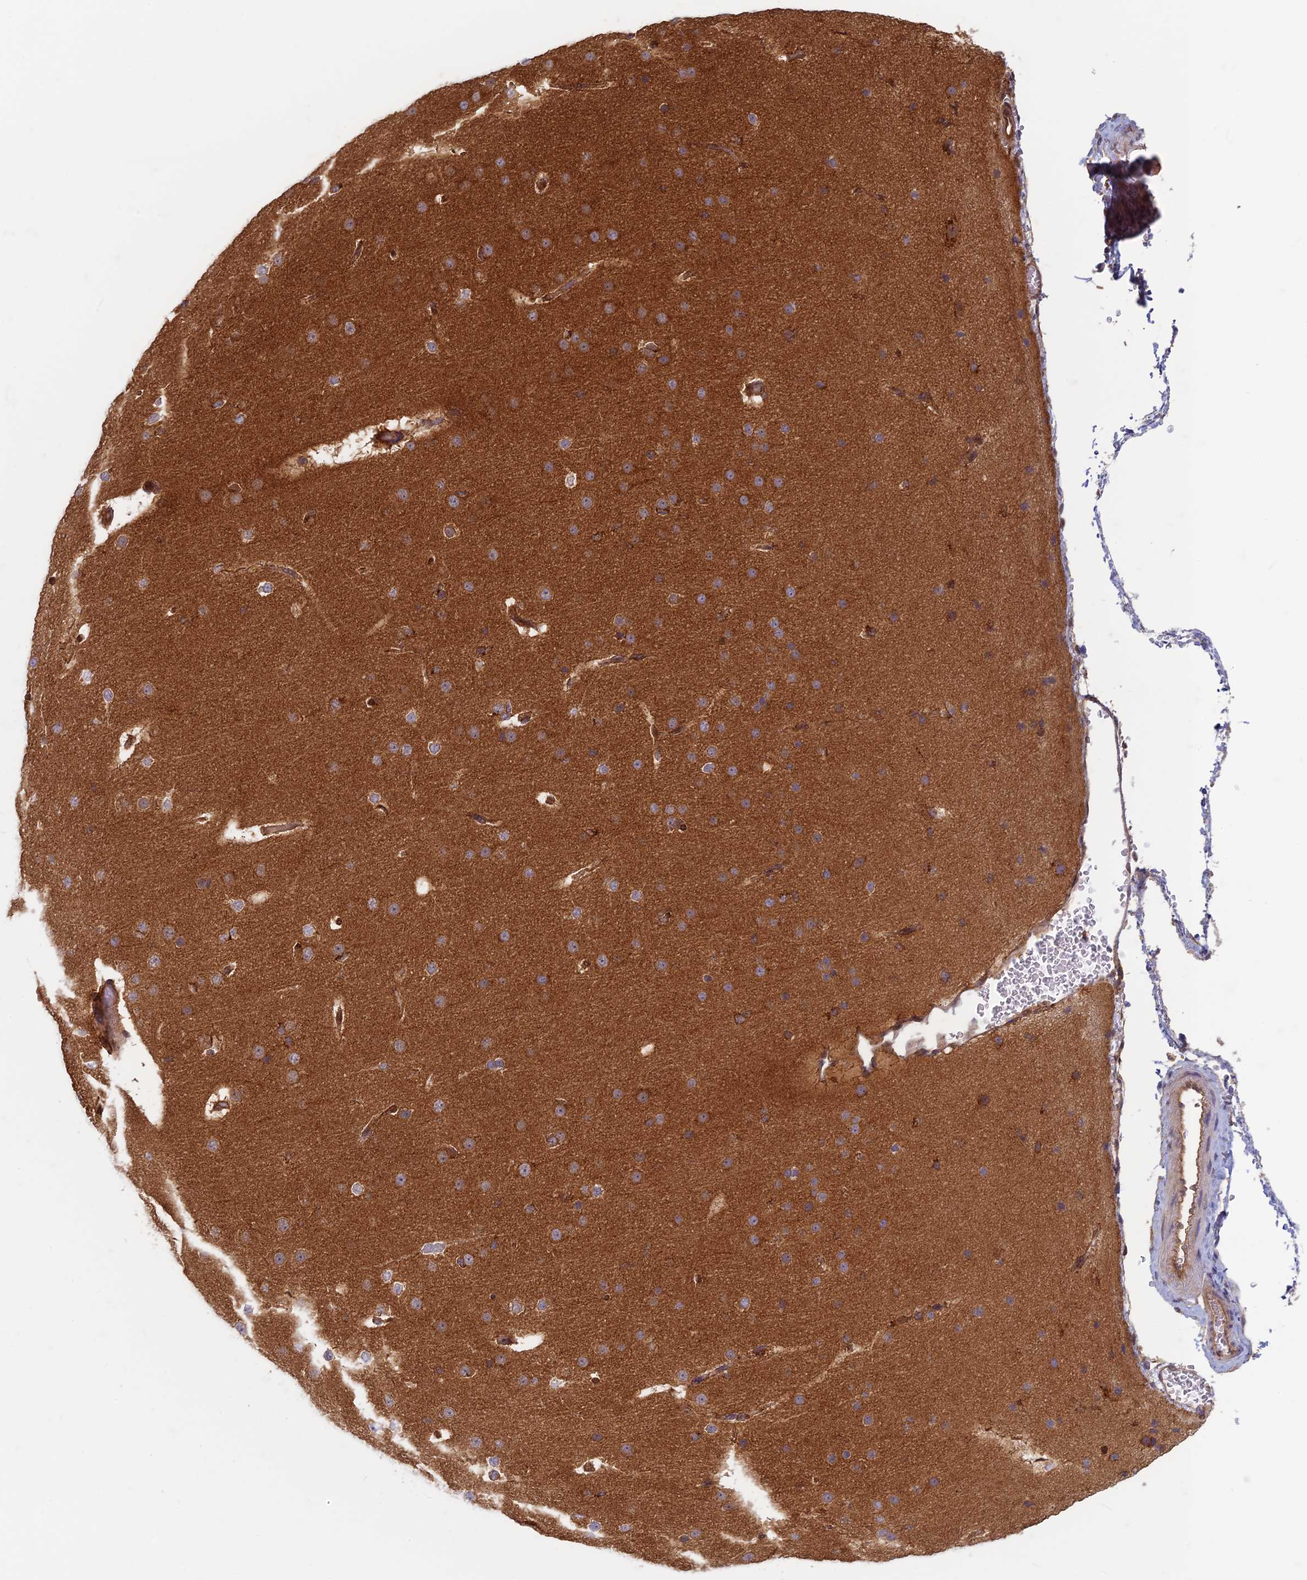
{"staining": {"intensity": "moderate", "quantity": ">75%", "location": "cytoplasmic/membranous"}, "tissue": "cerebral cortex", "cell_type": "Endothelial cells", "image_type": "normal", "snomed": [{"axis": "morphology", "description": "Normal tissue, NOS"}, {"axis": "morphology", "description": "Developmental malformation"}, {"axis": "topography", "description": "Cerebral cortex"}], "caption": "Approximately >75% of endothelial cells in normal cerebral cortex show moderate cytoplasmic/membranous protein staining as visualized by brown immunohistochemical staining.", "gene": "TCF25", "patient": {"sex": "female", "age": 30}}